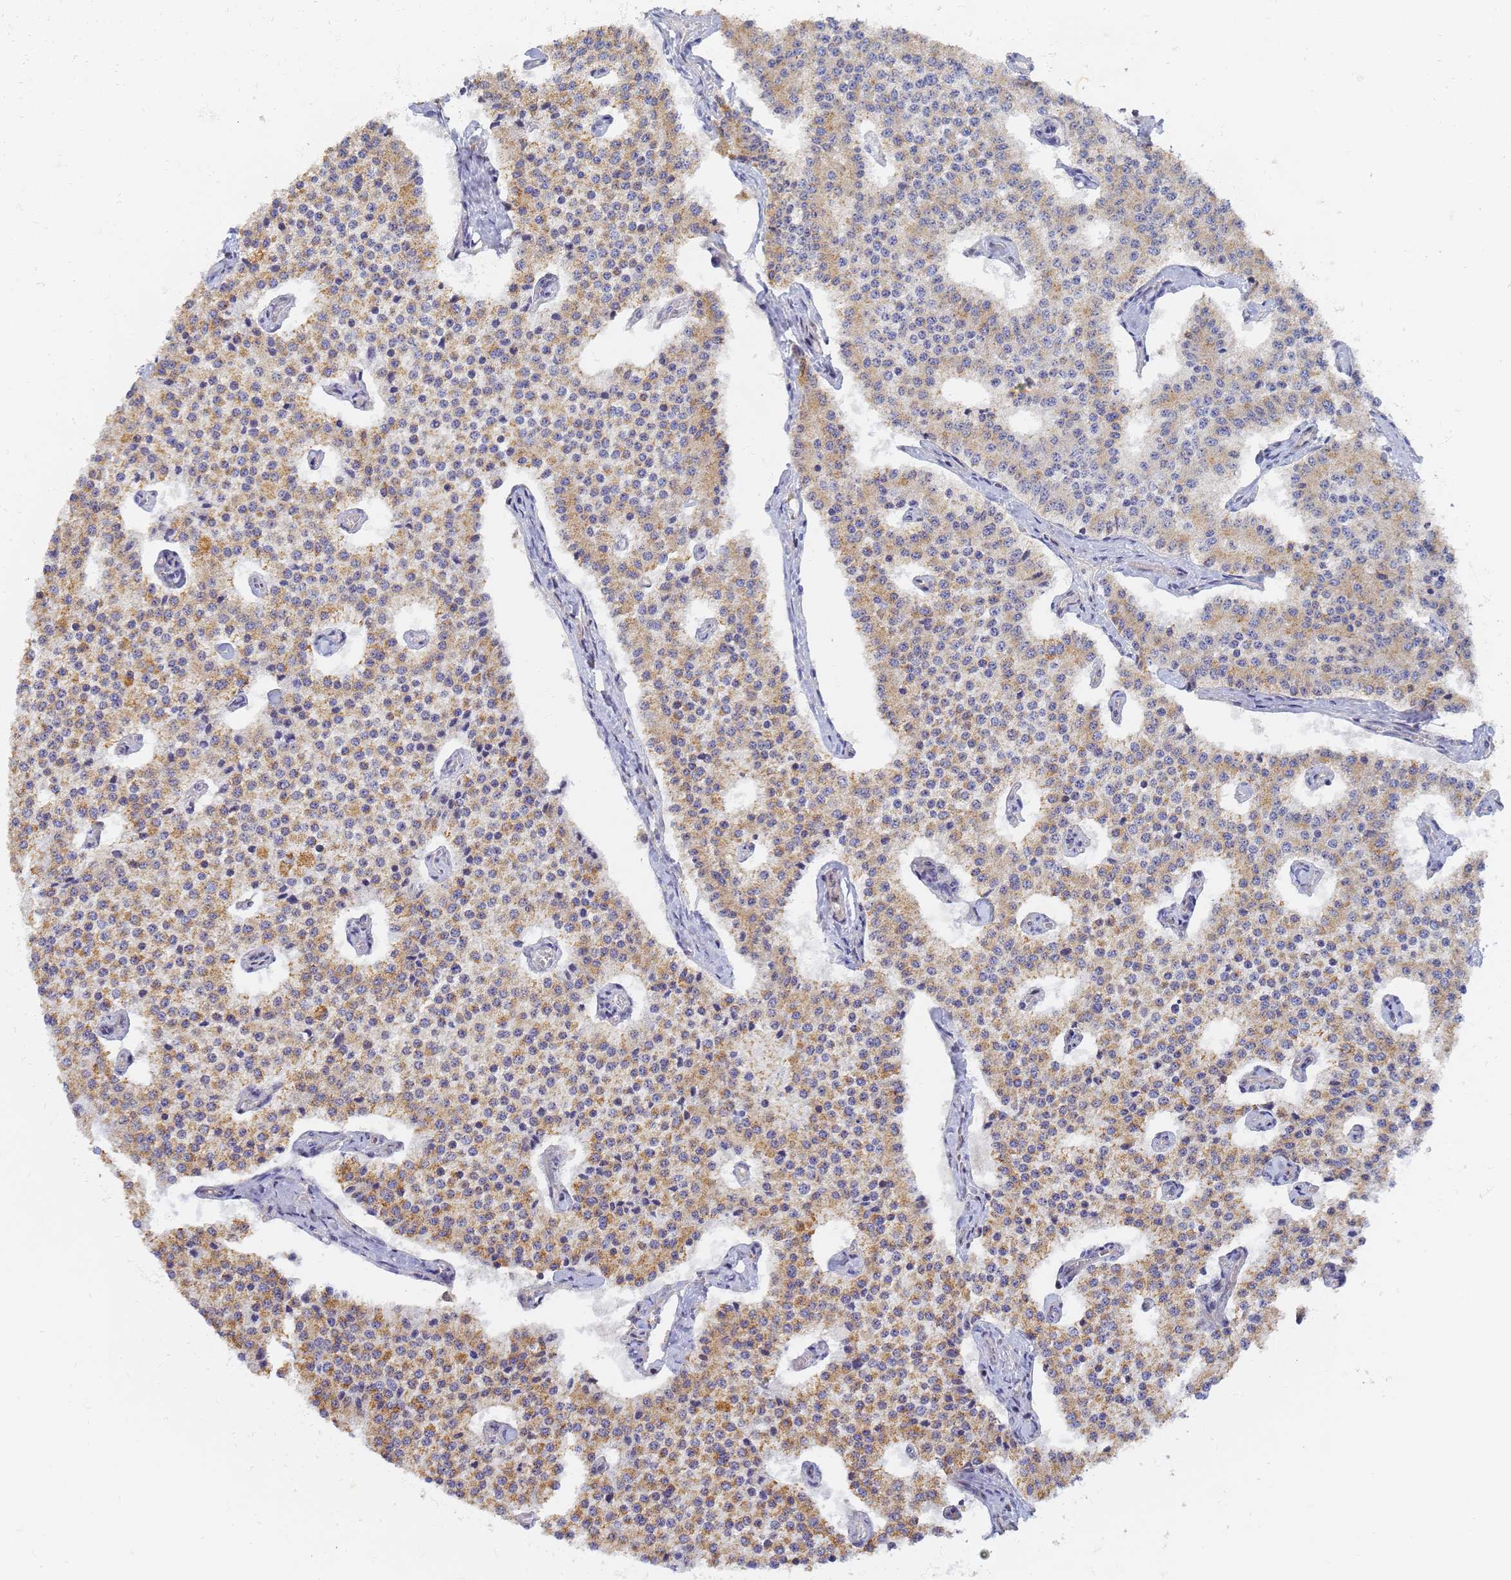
{"staining": {"intensity": "moderate", "quantity": ">75%", "location": "cytoplasmic/membranous"}, "tissue": "carcinoid", "cell_type": "Tumor cells", "image_type": "cancer", "snomed": [{"axis": "morphology", "description": "Carcinoid, malignant, NOS"}, {"axis": "topography", "description": "Colon"}], "caption": "This is an image of immunohistochemistry staining of carcinoid, which shows moderate expression in the cytoplasmic/membranous of tumor cells.", "gene": "UTP23", "patient": {"sex": "female", "age": 52}}